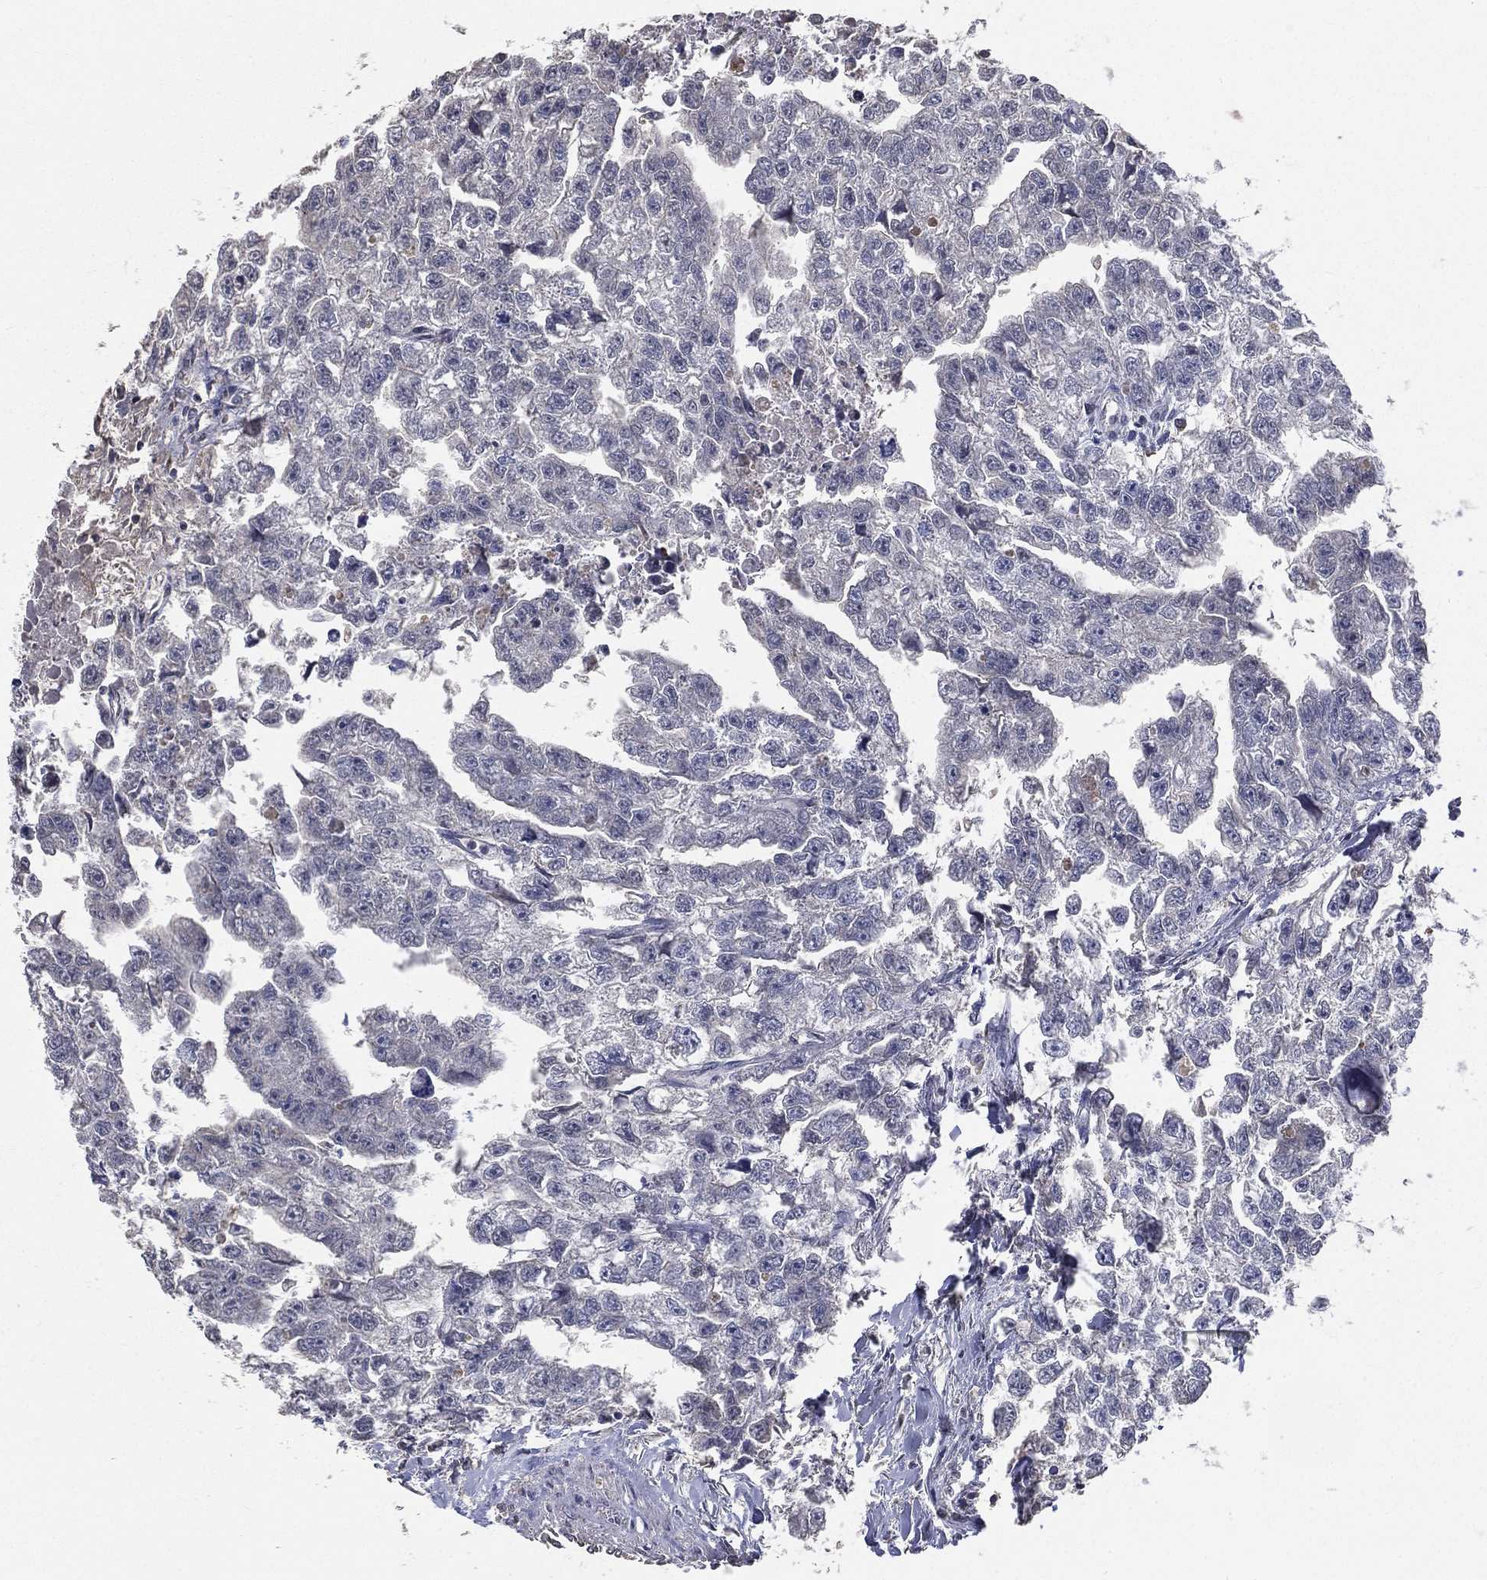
{"staining": {"intensity": "negative", "quantity": "none", "location": "none"}, "tissue": "testis cancer", "cell_type": "Tumor cells", "image_type": "cancer", "snomed": [{"axis": "morphology", "description": "Carcinoma, Embryonal, NOS"}, {"axis": "morphology", "description": "Teratoma, malignant, NOS"}, {"axis": "topography", "description": "Testis"}], "caption": "High power microscopy photomicrograph of an IHC micrograph of testis cancer (embryonal carcinoma), revealing no significant staining in tumor cells.", "gene": "SNAP25", "patient": {"sex": "male", "age": 44}}